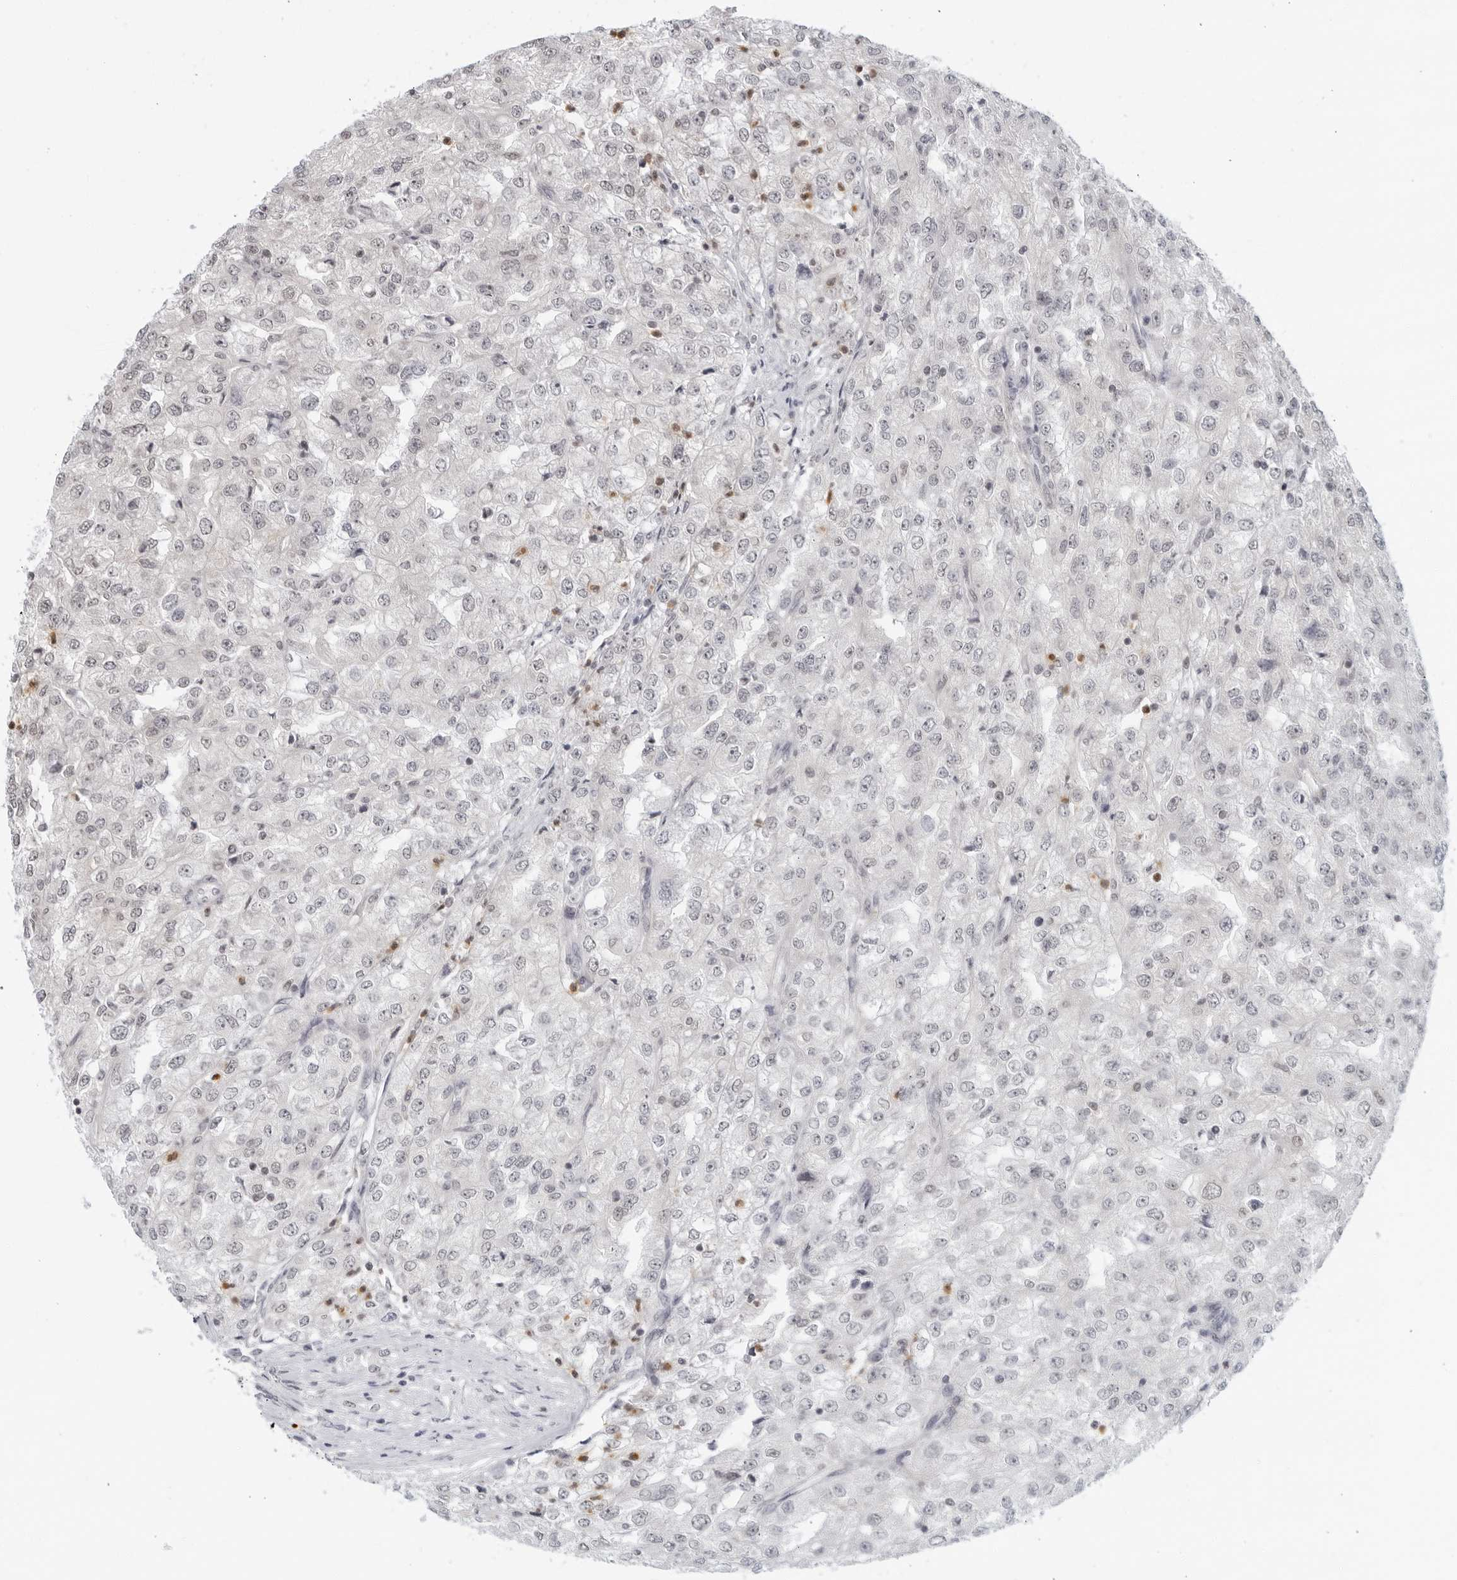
{"staining": {"intensity": "negative", "quantity": "none", "location": "none"}, "tissue": "renal cancer", "cell_type": "Tumor cells", "image_type": "cancer", "snomed": [{"axis": "morphology", "description": "Adenocarcinoma, NOS"}, {"axis": "topography", "description": "Kidney"}], "caption": "Immunohistochemistry (IHC) of human renal adenocarcinoma exhibits no positivity in tumor cells.", "gene": "CC2D1B", "patient": {"sex": "female", "age": 54}}